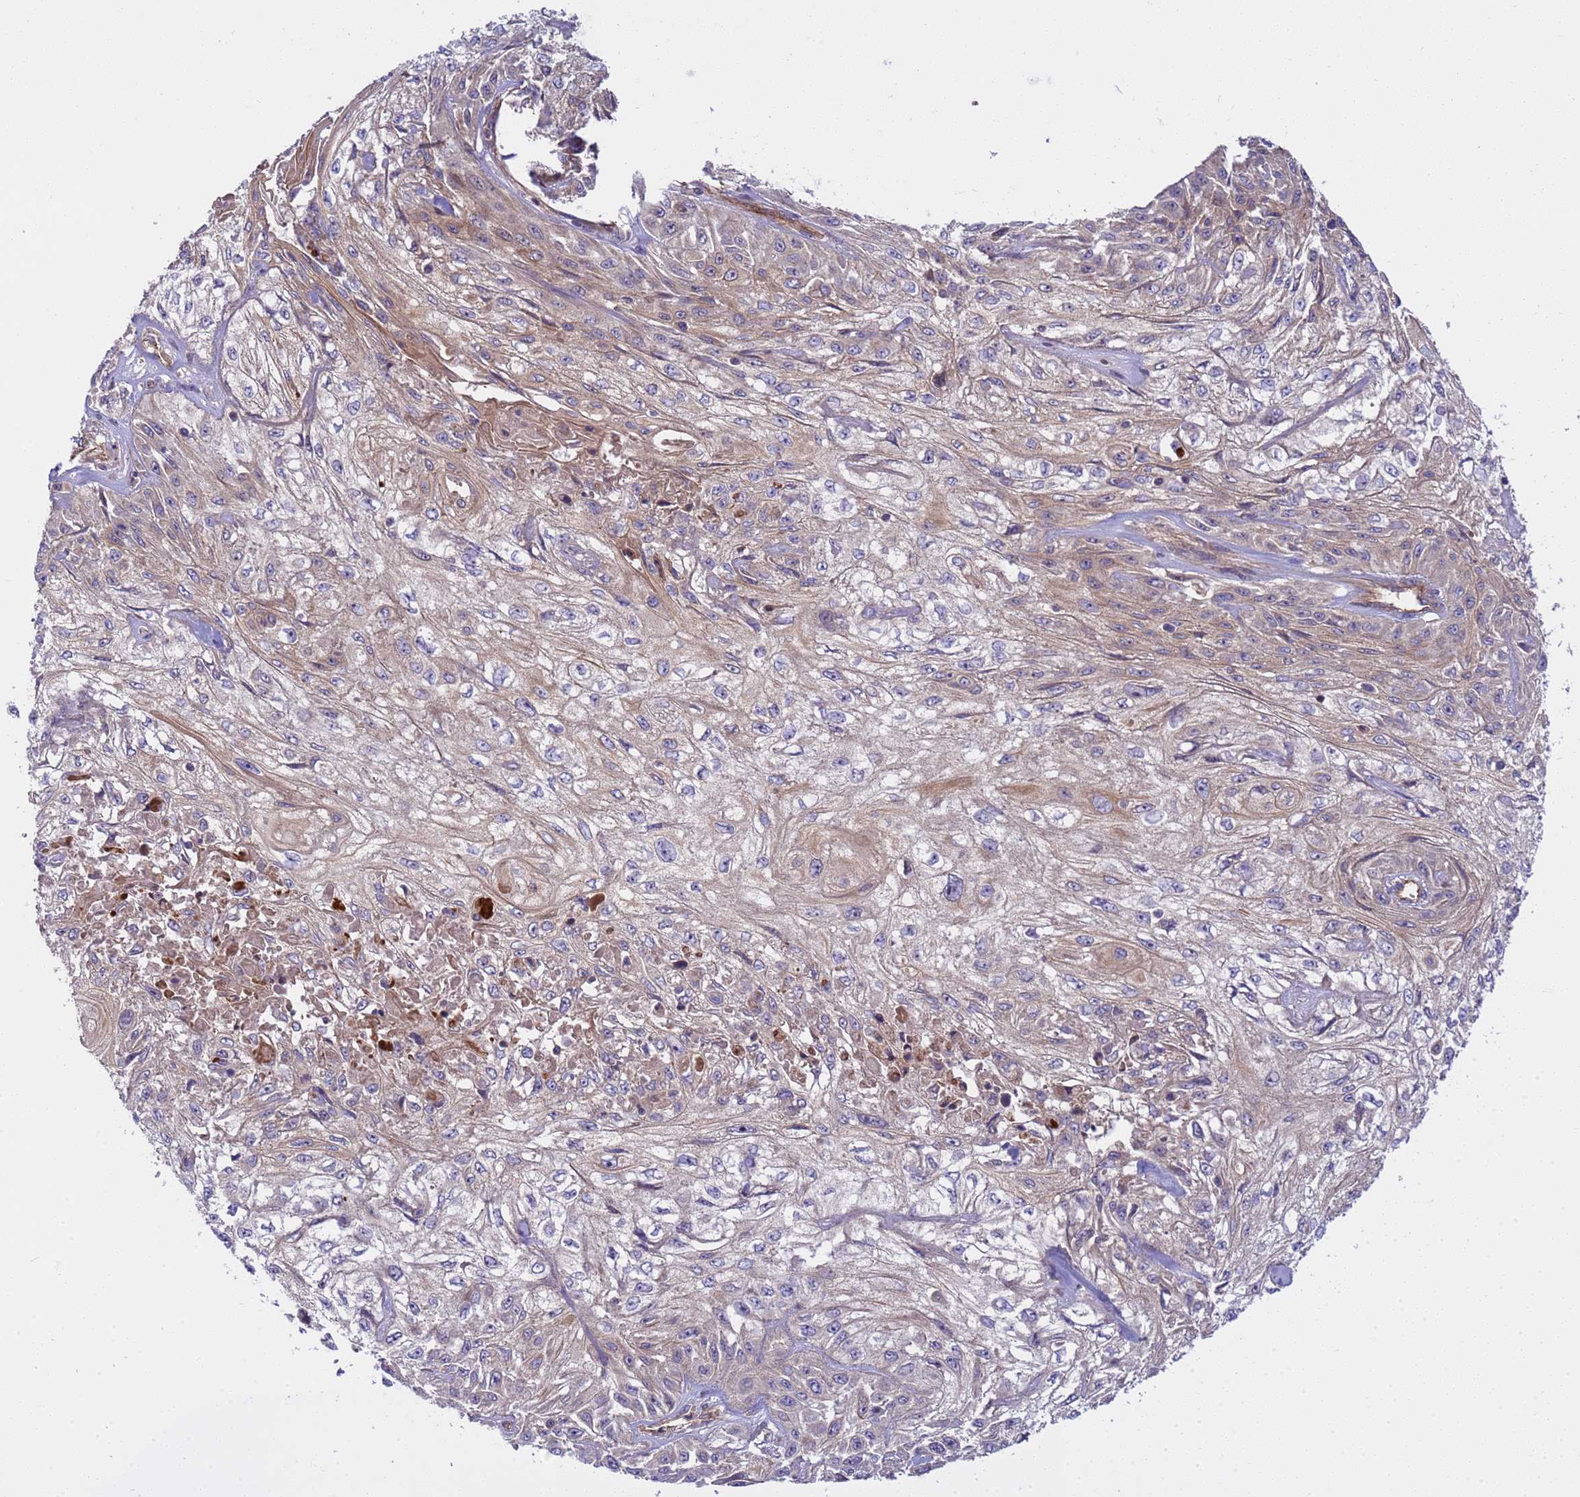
{"staining": {"intensity": "moderate", "quantity": "<25%", "location": "cytoplasmic/membranous"}, "tissue": "skin cancer", "cell_type": "Tumor cells", "image_type": "cancer", "snomed": [{"axis": "morphology", "description": "Squamous cell carcinoma, NOS"}, {"axis": "morphology", "description": "Squamous cell carcinoma, metastatic, NOS"}, {"axis": "topography", "description": "Skin"}, {"axis": "topography", "description": "Lymph node"}], "caption": "The photomicrograph shows staining of skin cancer (metastatic squamous cell carcinoma), revealing moderate cytoplasmic/membranous protein expression (brown color) within tumor cells.", "gene": "SMCO3", "patient": {"sex": "male", "age": 75}}